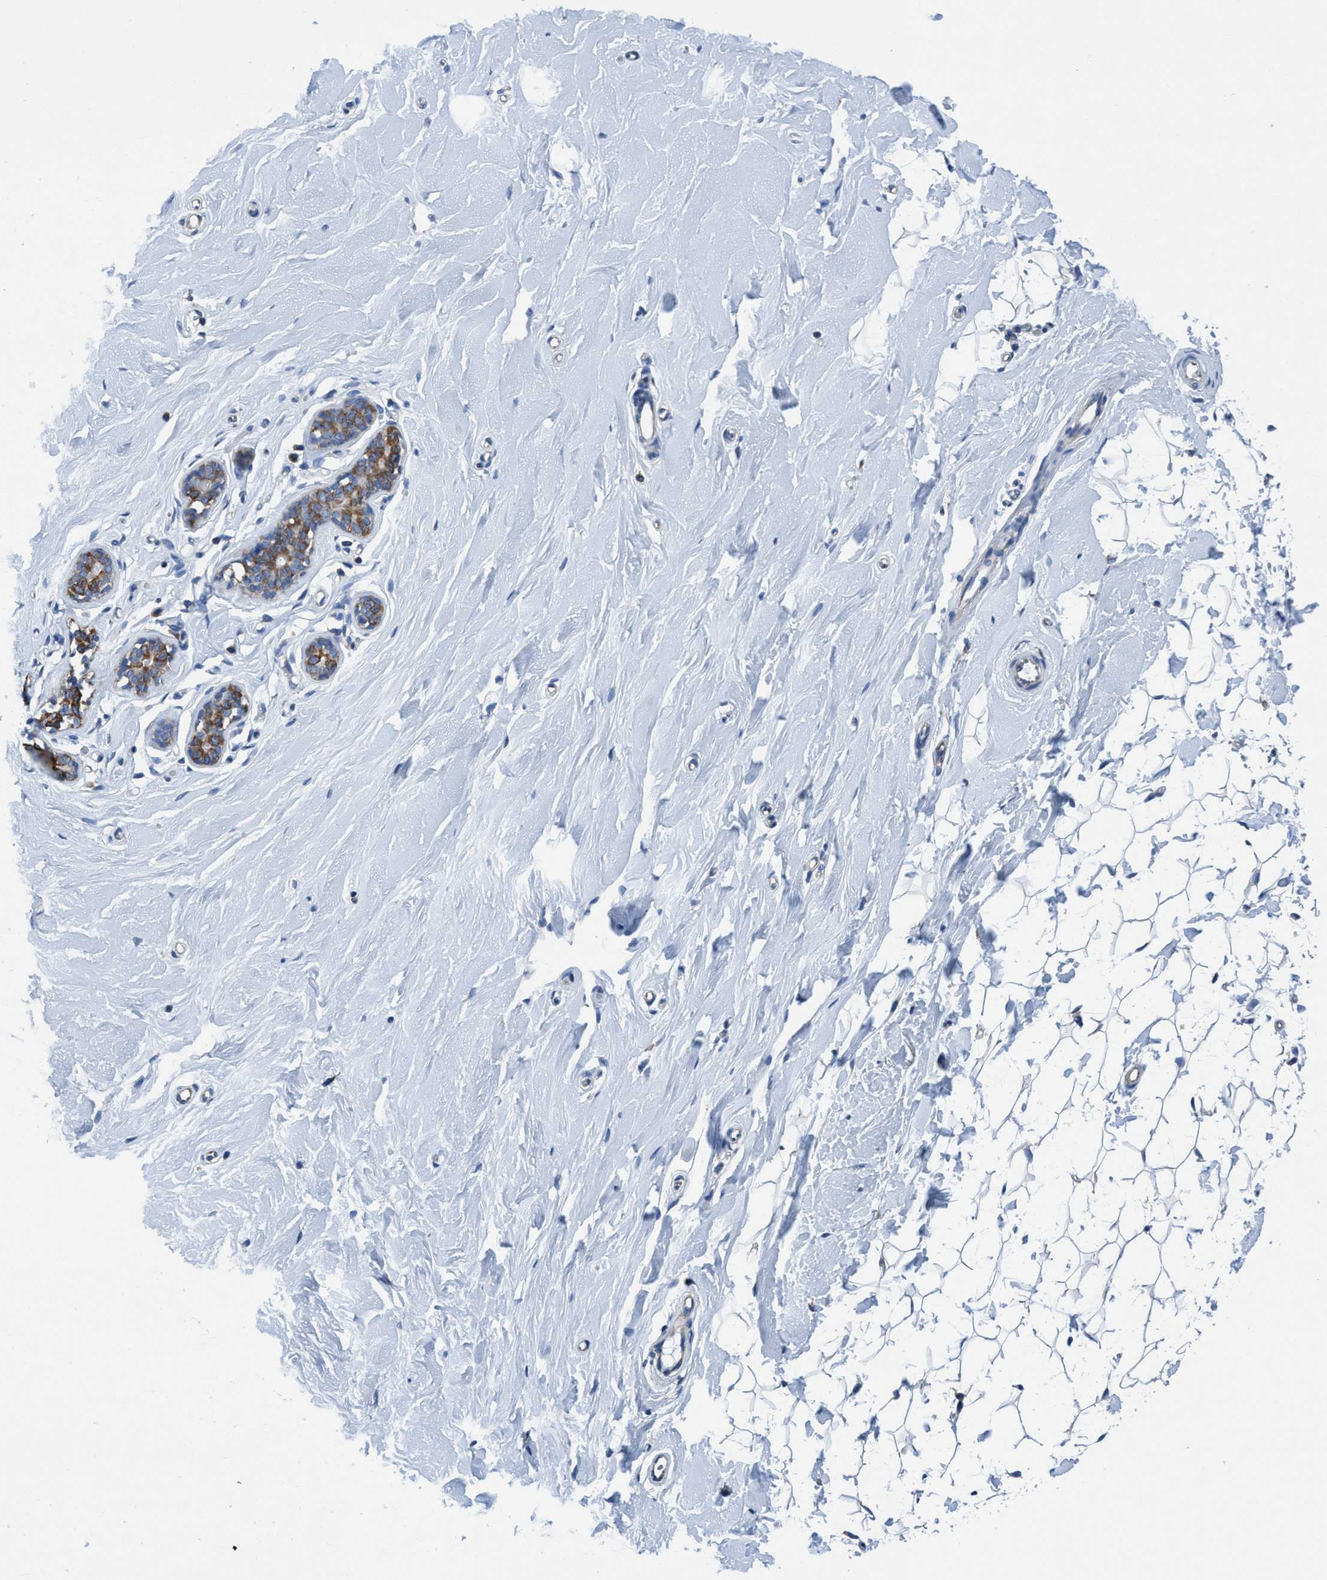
{"staining": {"intensity": "negative", "quantity": "none", "location": "none"}, "tissue": "breast", "cell_type": "Adipocytes", "image_type": "normal", "snomed": [{"axis": "morphology", "description": "Normal tissue, NOS"}, {"axis": "topography", "description": "Breast"}], "caption": "This is an IHC photomicrograph of benign human breast. There is no expression in adipocytes.", "gene": "NMT1", "patient": {"sex": "female", "age": 23}}